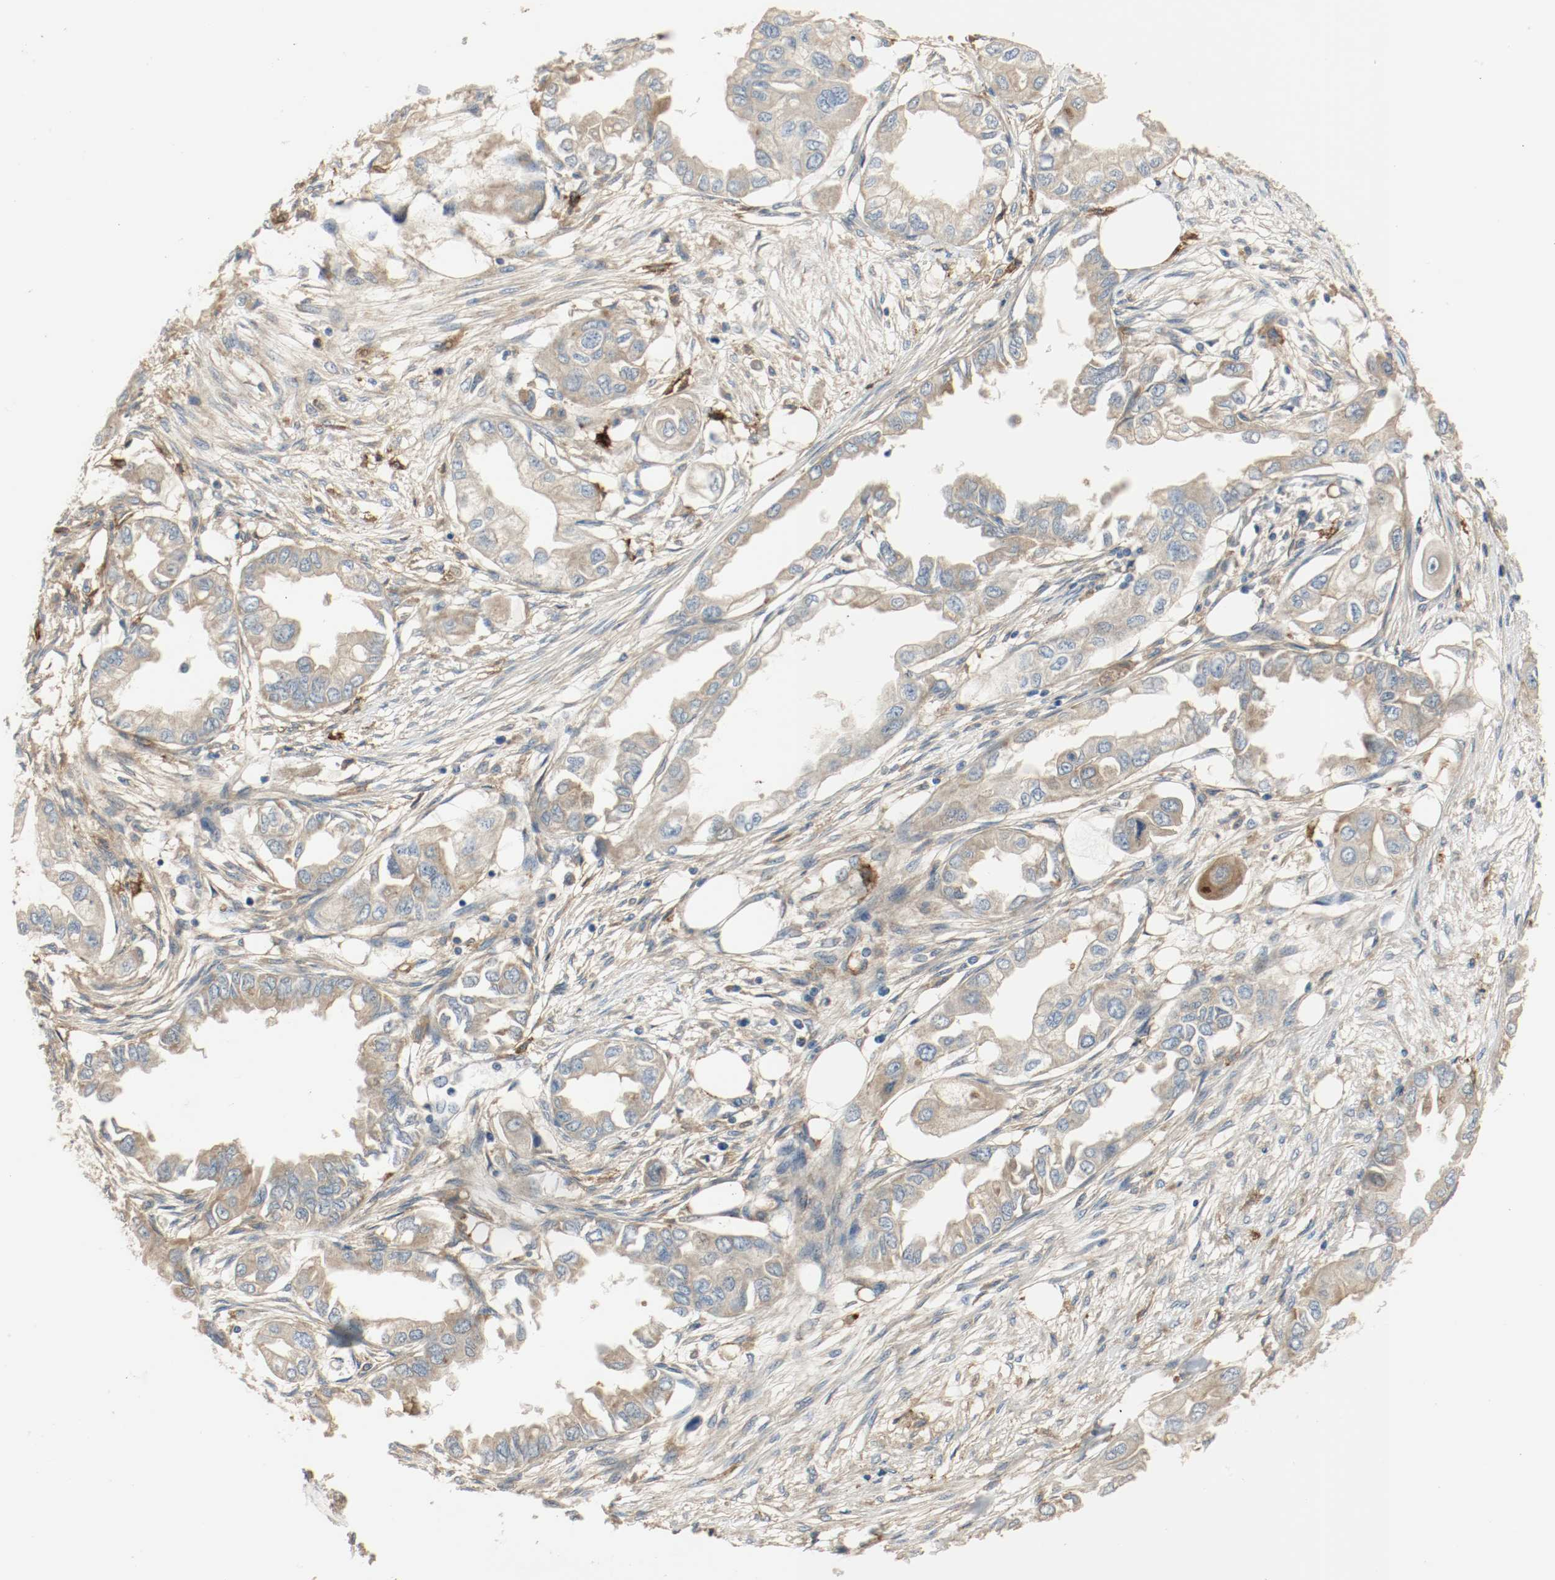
{"staining": {"intensity": "weak", "quantity": ">75%", "location": "cytoplasmic/membranous"}, "tissue": "endometrial cancer", "cell_type": "Tumor cells", "image_type": "cancer", "snomed": [{"axis": "morphology", "description": "Adenocarcinoma, NOS"}, {"axis": "topography", "description": "Endometrium"}], "caption": "Immunohistochemical staining of endometrial cancer shows low levels of weak cytoplasmic/membranous protein expression in about >75% of tumor cells.", "gene": "MELTF", "patient": {"sex": "female", "age": 67}}